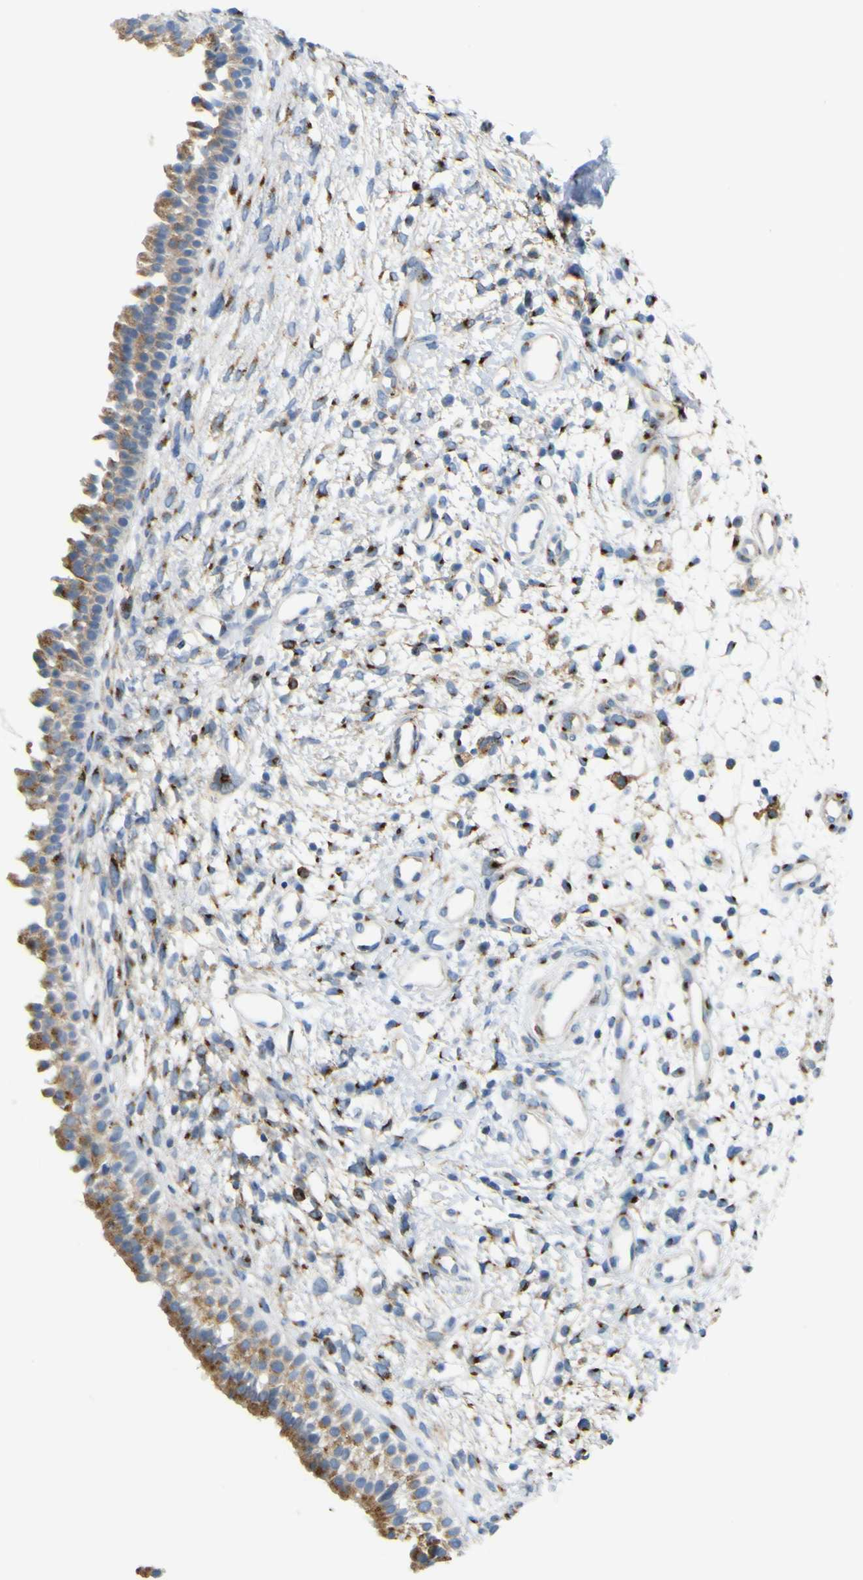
{"staining": {"intensity": "moderate", "quantity": ">75%", "location": "cytoplasmic/membranous"}, "tissue": "nasopharynx", "cell_type": "Respiratory epithelial cells", "image_type": "normal", "snomed": [{"axis": "morphology", "description": "Normal tissue, NOS"}, {"axis": "topography", "description": "Nasopharynx"}], "caption": "Nasopharynx stained for a protein reveals moderate cytoplasmic/membranous positivity in respiratory epithelial cells.", "gene": "IGF2R", "patient": {"sex": "male", "age": 22}}